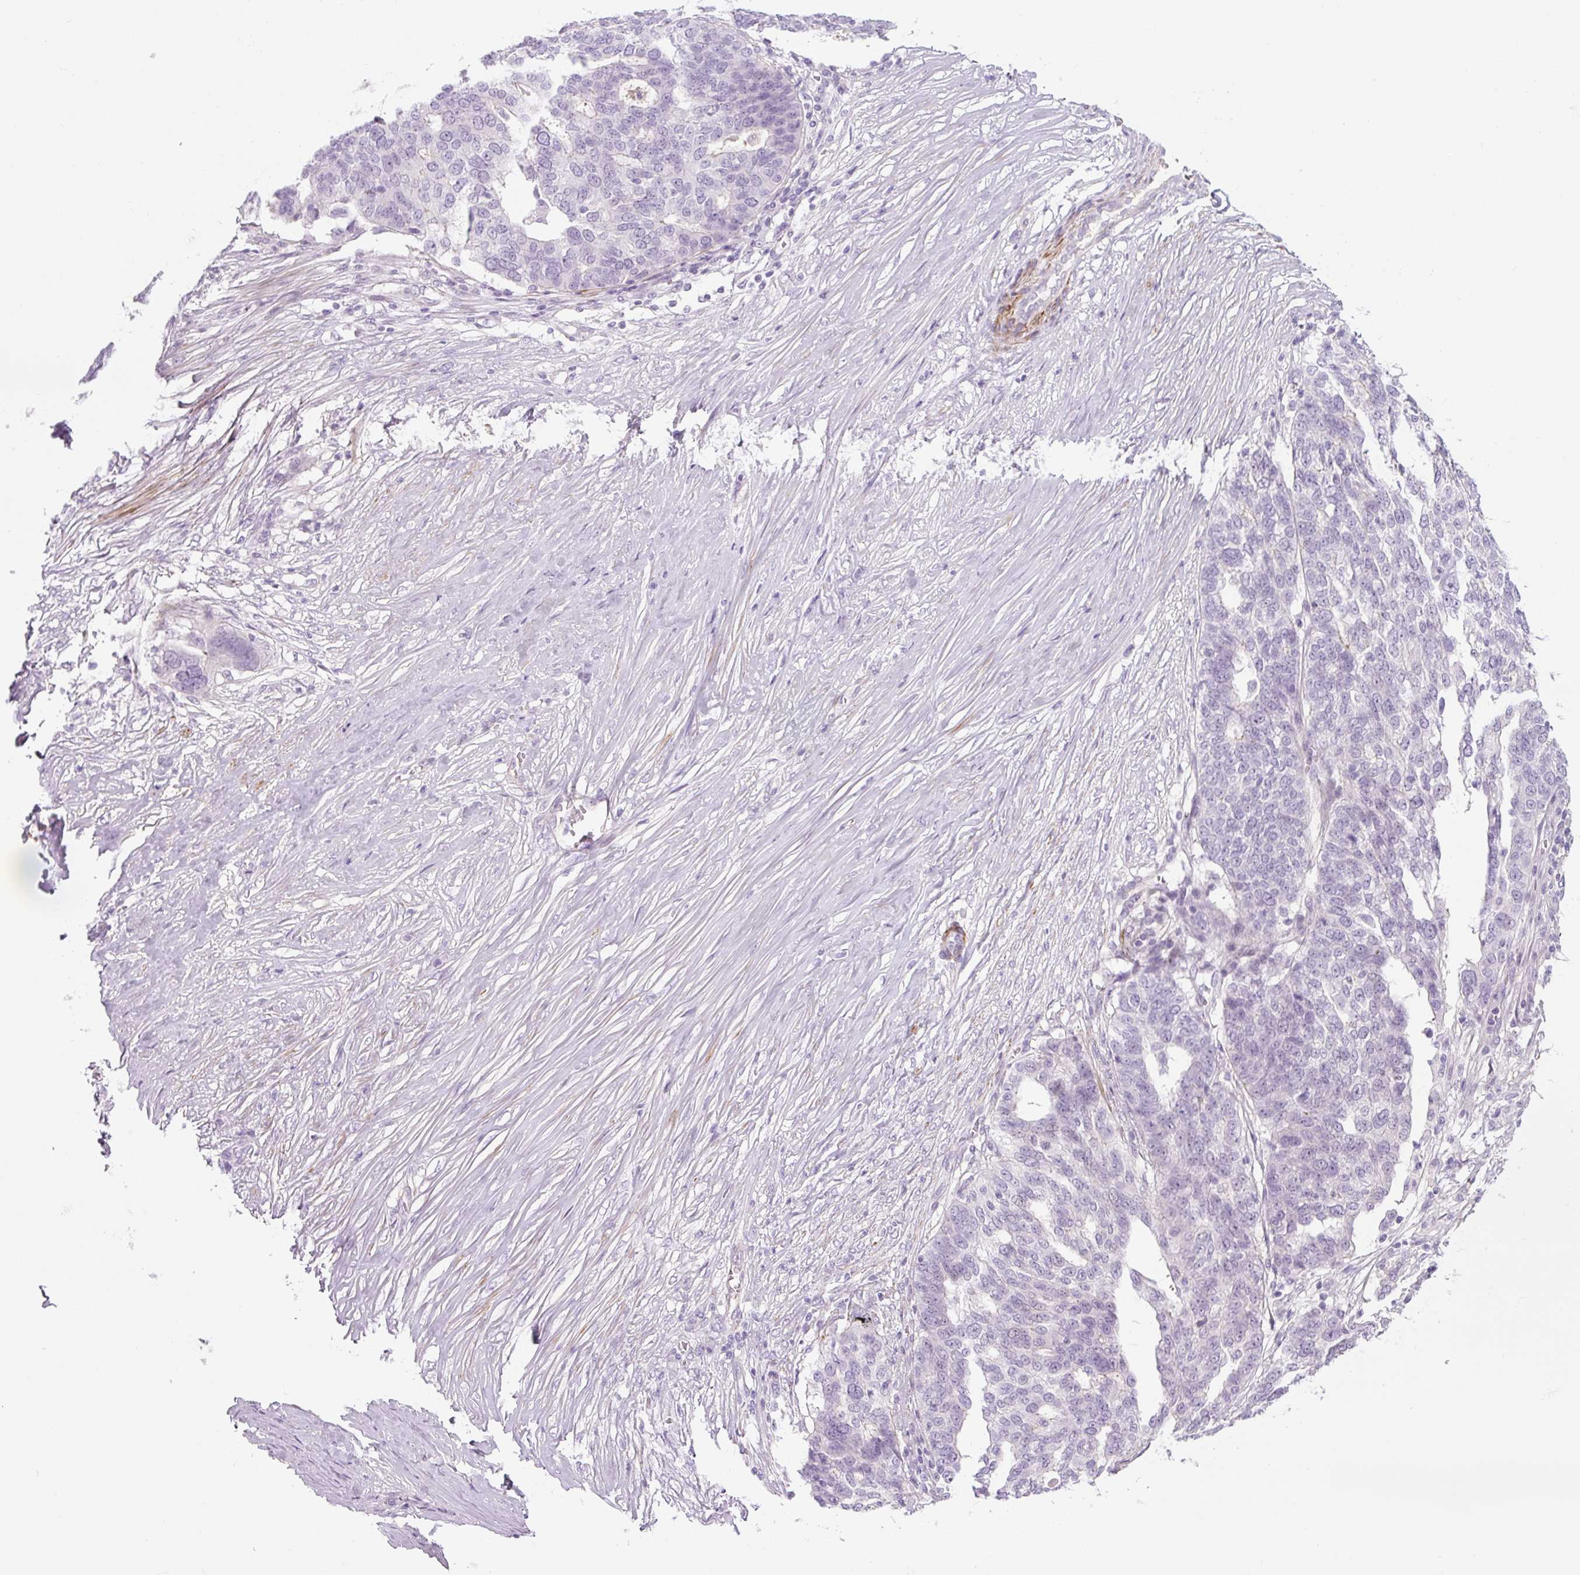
{"staining": {"intensity": "negative", "quantity": "none", "location": "none"}, "tissue": "ovarian cancer", "cell_type": "Tumor cells", "image_type": "cancer", "snomed": [{"axis": "morphology", "description": "Cystadenocarcinoma, serous, NOS"}, {"axis": "topography", "description": "Ovary"}], "caption": "High magnification brightfield microscopy of ovarian serous cystadenocarcinoma stained with DAB (brown) and counterstained with hematoxylin (blue): tumor cells show no significant staining. (DAB IHC with hematoxylin counter stain).", "gene": "PRM1", "patient": {"sex": "female", "age": 59}}